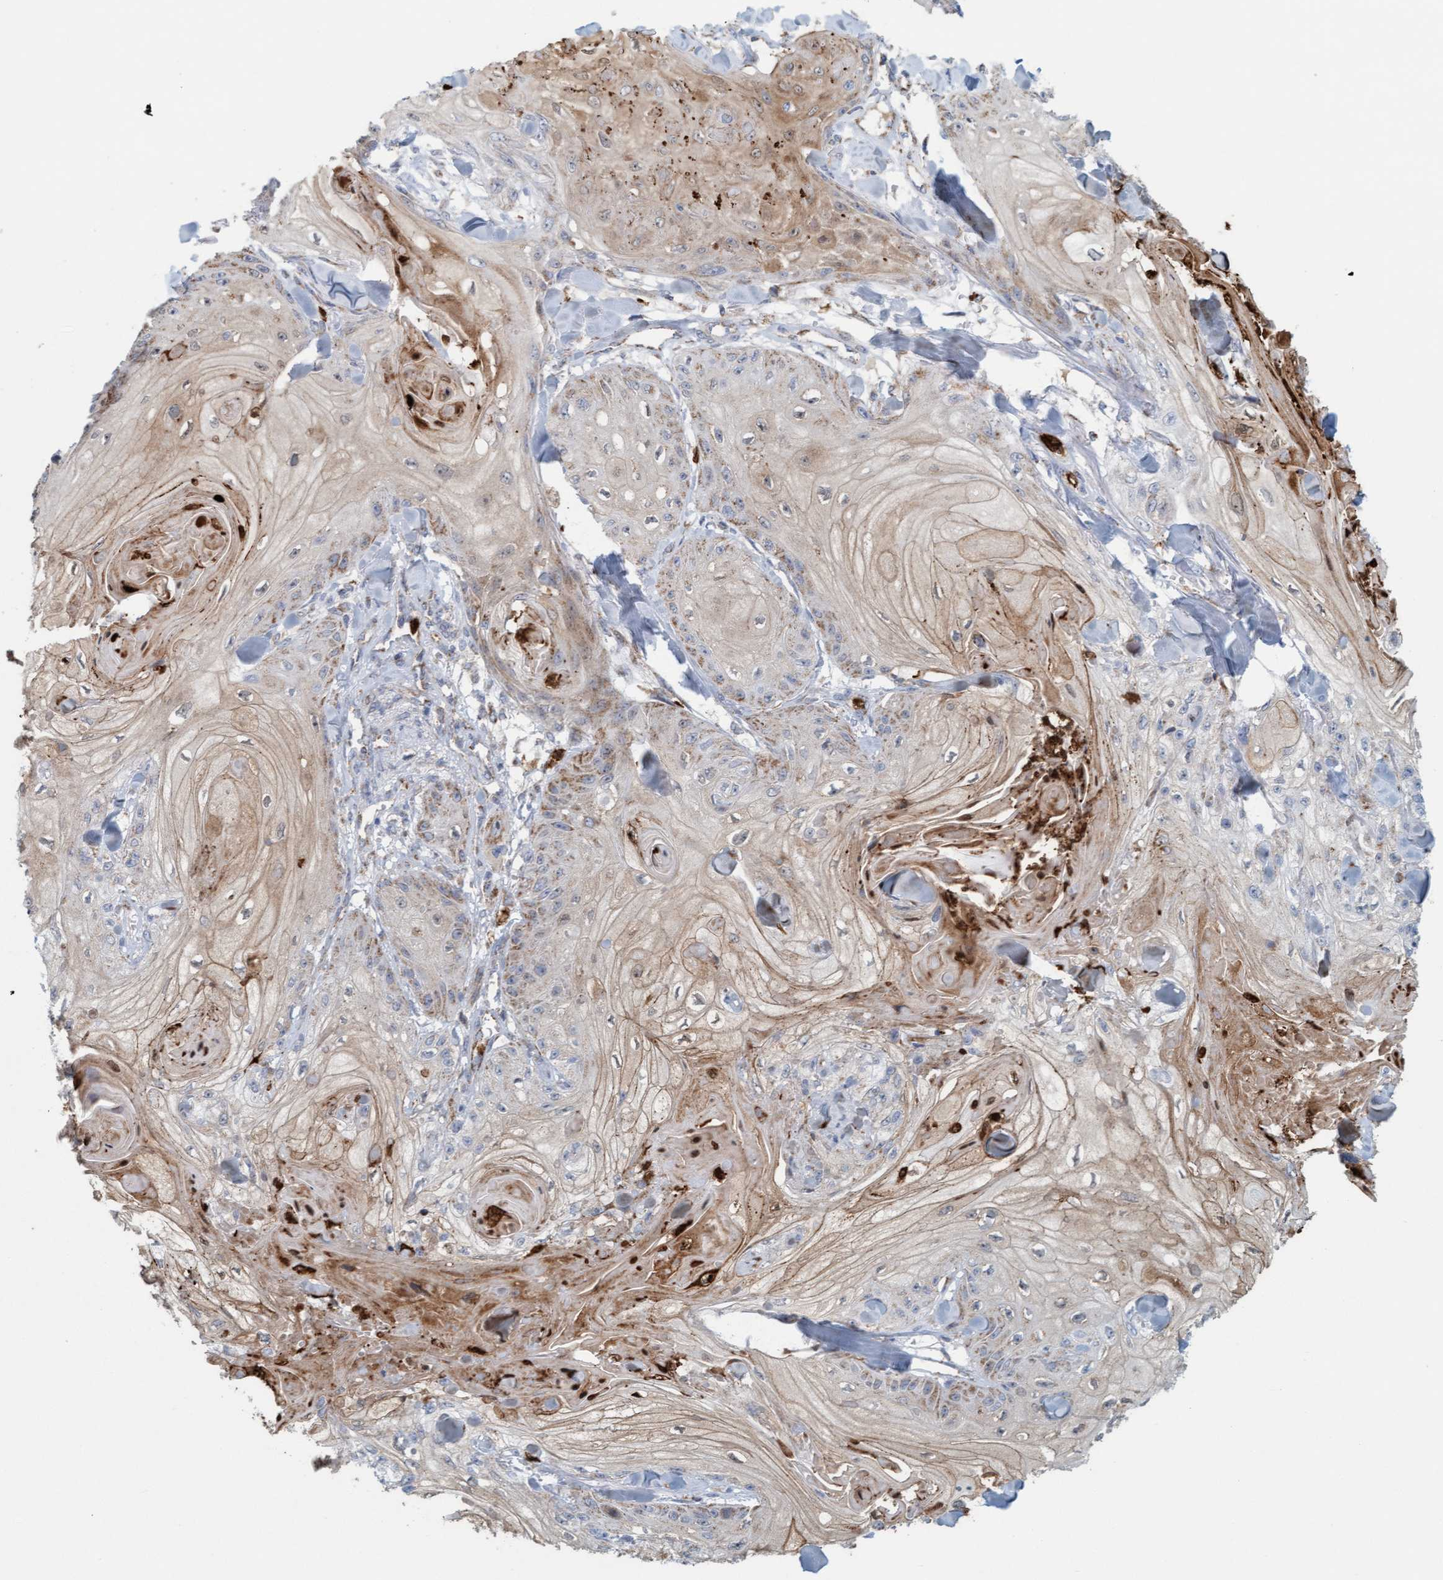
{"staining": {"intensity": "moderate", "quantity": ">75%", "location": "cytoplasmic/membranous"}, "tissue": "skin cancer", "cell_type": "Tumor cells", "image_type": "cancer", "snomed": [{"axis": "morphology", "description": "Squamous cell carcinoma, NOS"}, {"axis": "topography", "description": "Skin"}], "caption": "This is a histology image of immunohistochemistry staining of skin cancer, which shows moderate expression in the cytoplasmic/membranous of tumor cells.", "gene": "B9D1", "patient": {"sex": "male", "age": 74}}